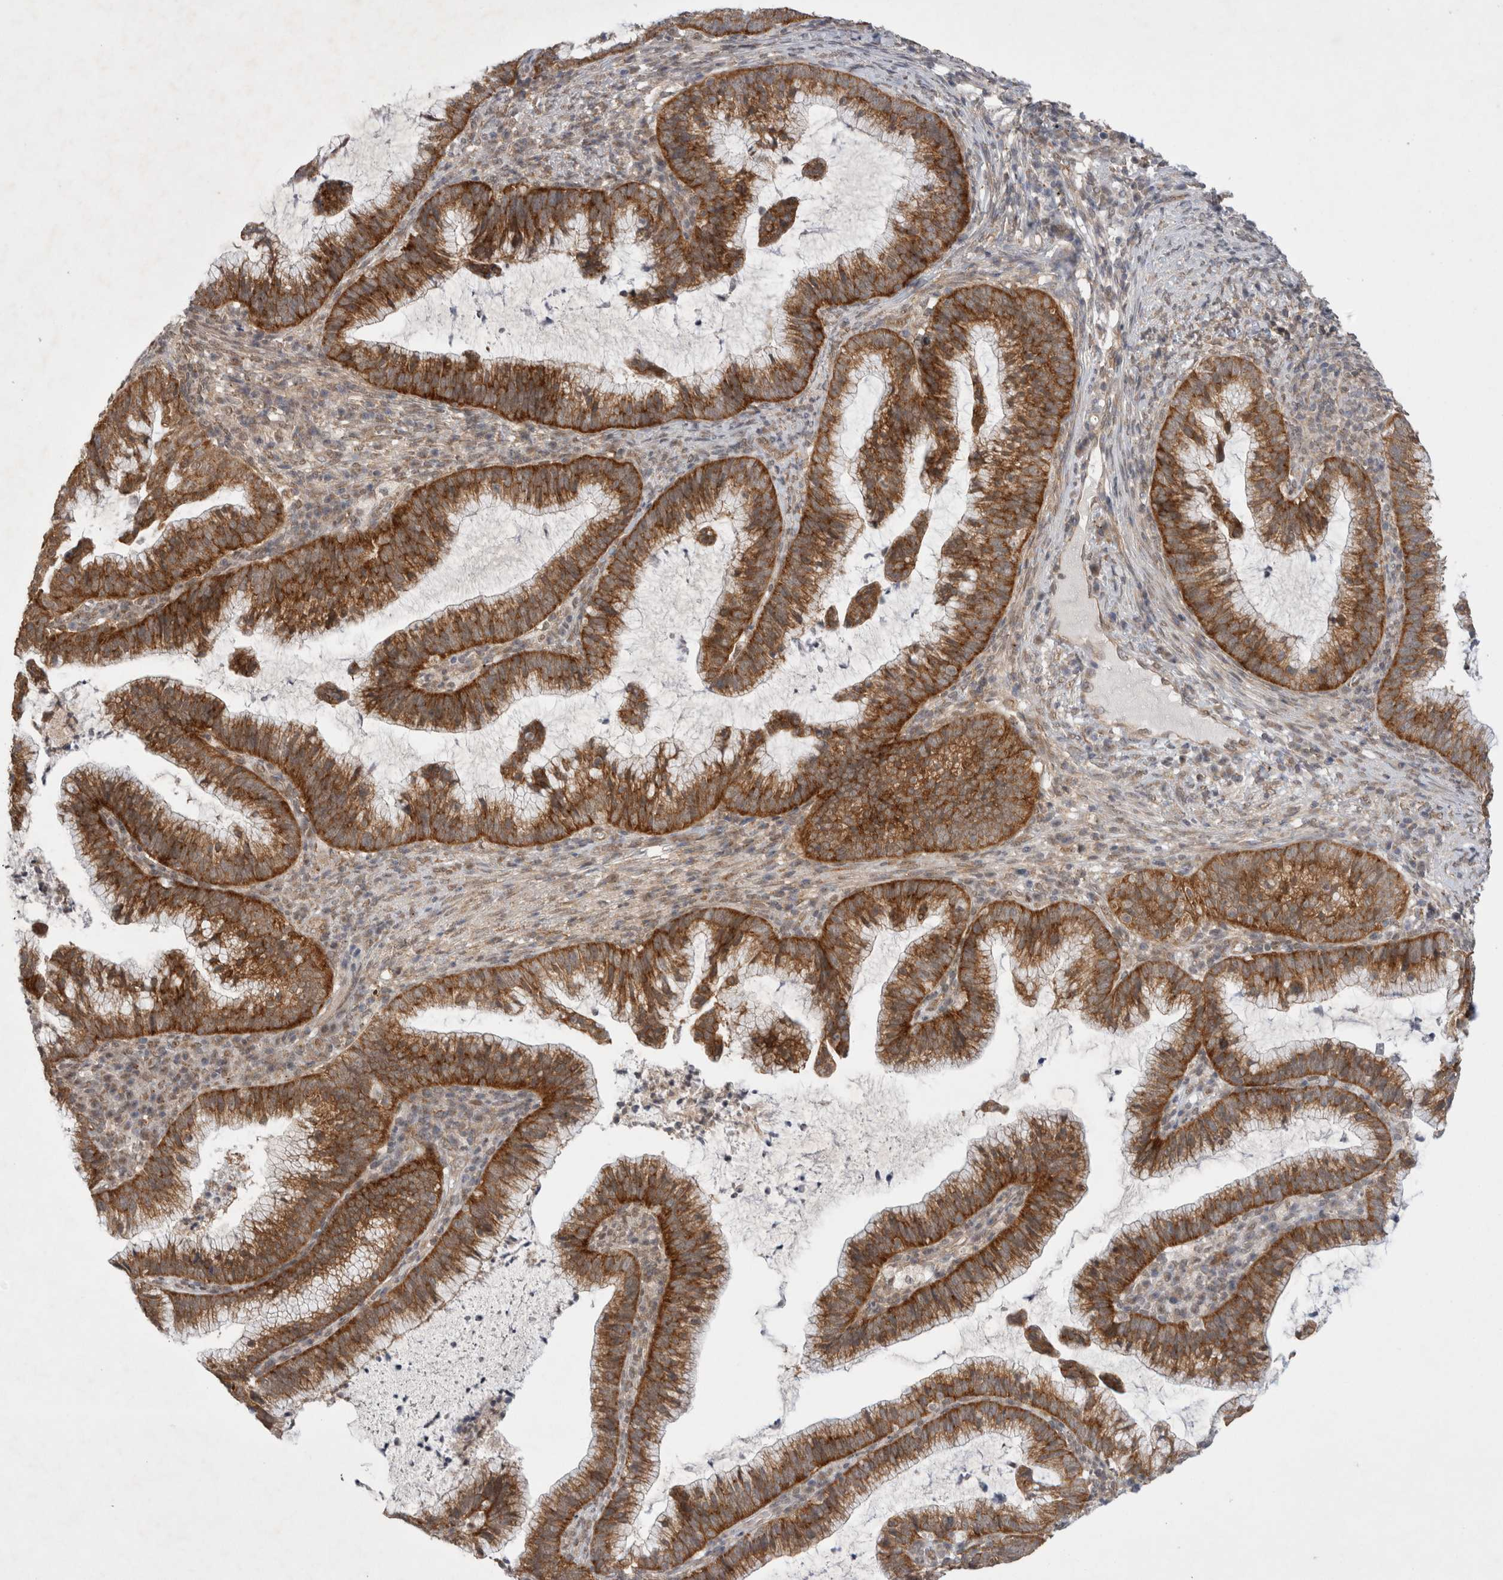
{"staining": {"intensity": "strong", "quantity": ">75%", "location": "cytoplasmic/membranous"}, "tissue": "cervical cancer", "cell_type": "Tumor cells", "image_type": "cancer", "snomed": [{"axis": "morphology", "description": "Adenocarcinoma, NOS"}, {"axis": "topography", "description": "Cervix"}], "caption": "Human cervical cancer (adenocarcinoma) stained for a protein (brown) exhibits strong cytoplasmic/membranous positive positivity in approximately >75% of tumor cells.", "gene": "WIPF2", "patient": {"sex": "female", "age": 36}}